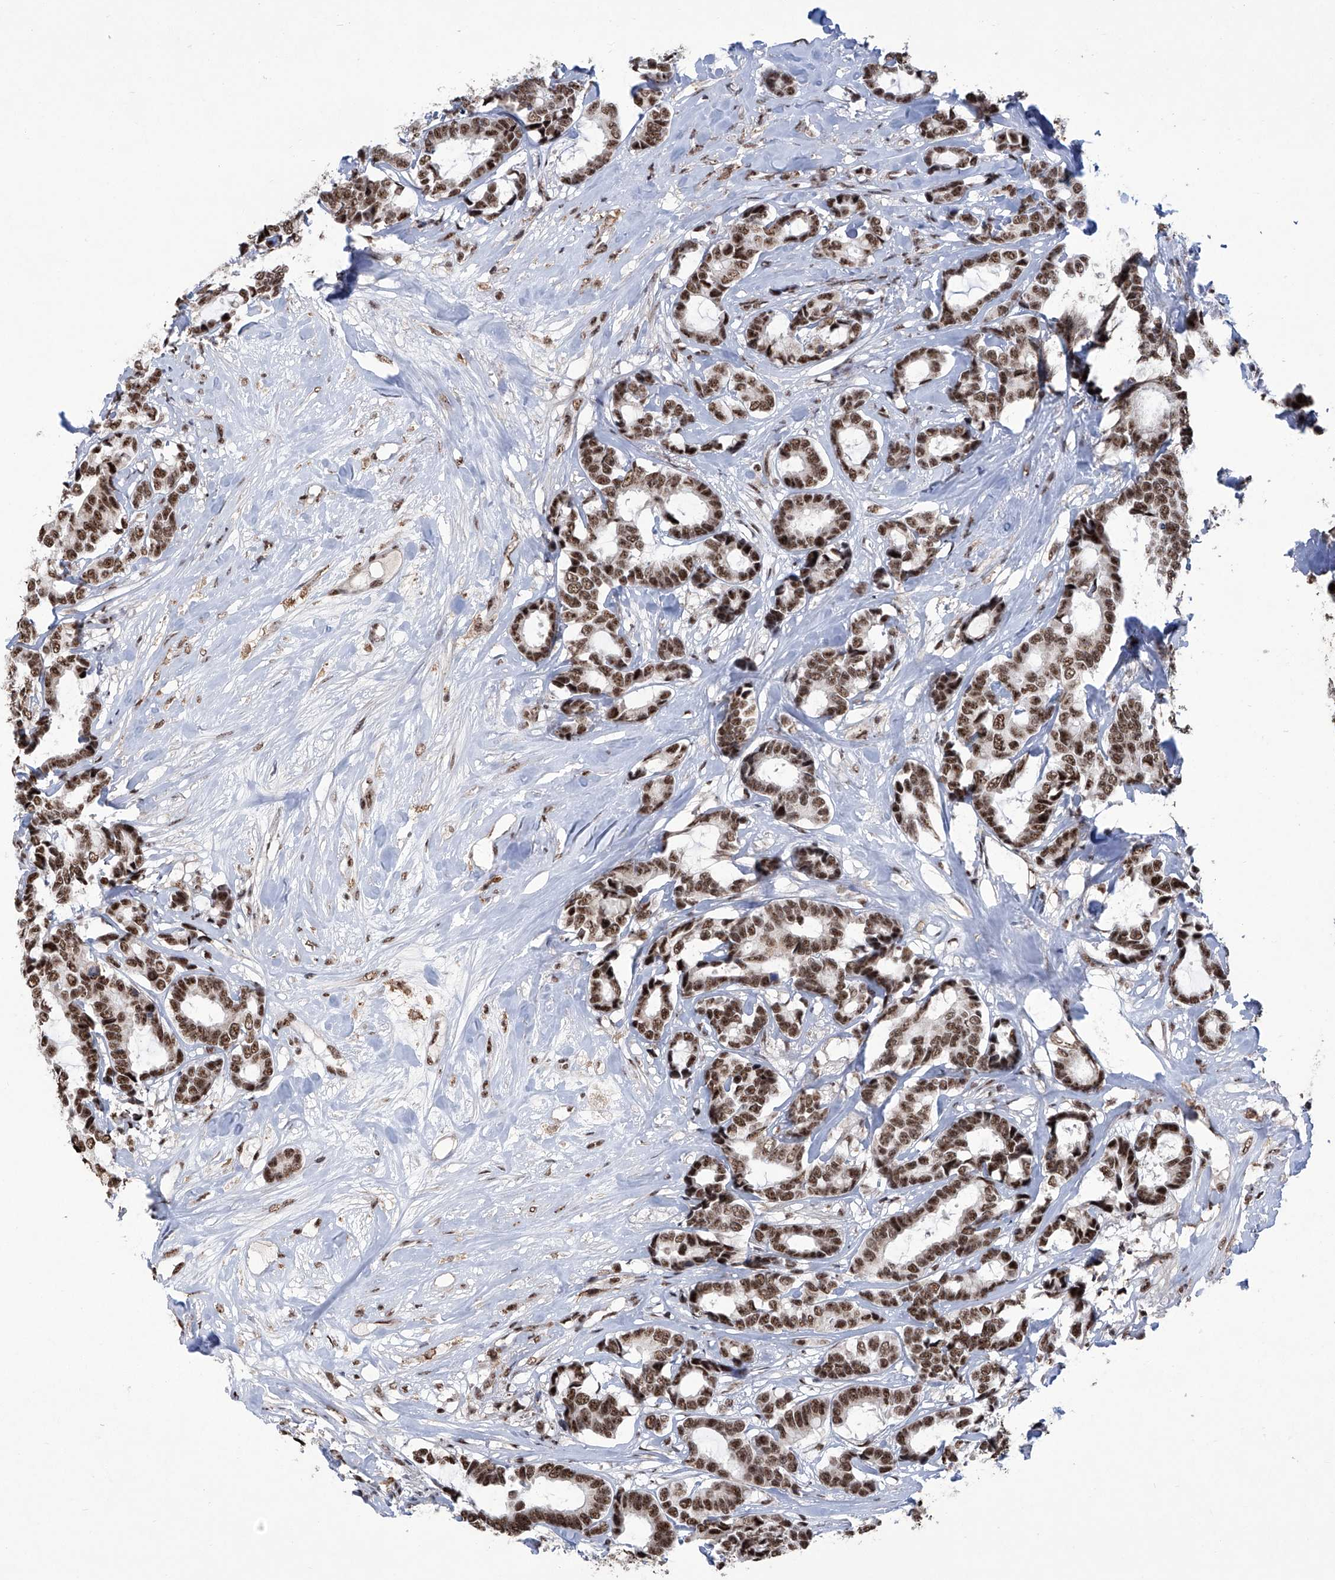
{"staining": {"intensity": "strong", "quantity": ">75%", "location": "nuclear"}, "tissue": "breast cancer", "cell_type": "Tumor cells", "image_type": "cancer", "snomed": [{"axis": "morphology", "description": "Duct carcinoma"}, {"axis": "topography", "description": "Breast"}], "caption": "Breast cancer (invasive ductal carcinoma) tissue reveals strong nuclear expression in approximately >75% of tumor cells", "gene": "FBXL4", "patient": {"sex": "female", "age": 87}}